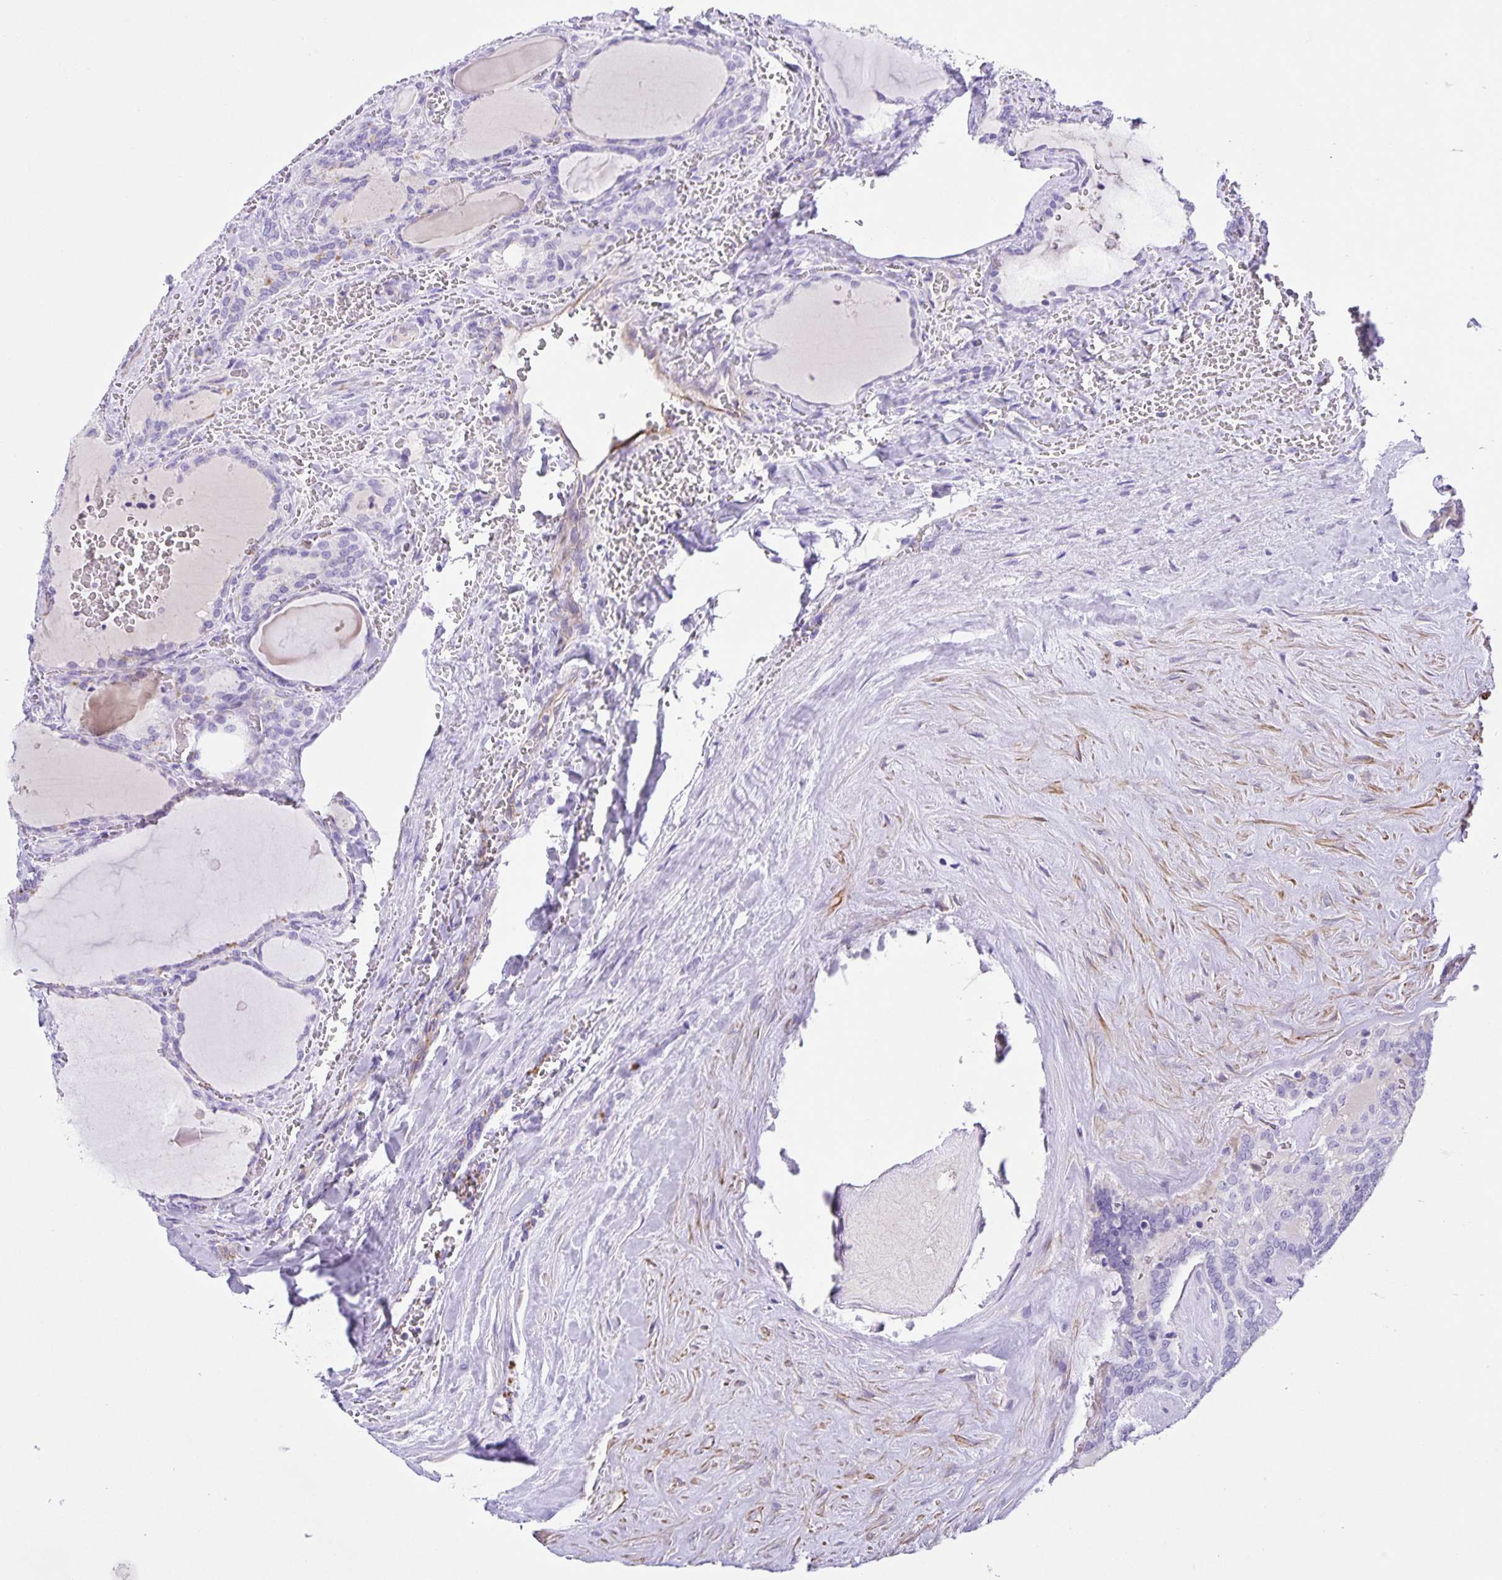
{"staining": {"intensity": "negative", "quantity": "none", "location": "none"}, "tissue": "thyroid cancer", "cell_type": "Tumor cells", "image_type": "cancer", "snomed": [{"axis": "morphology", "description": "Papillary adenocarcinoma, NOS"}, {"axis": "topography", "description": "Thyroid gland"}], "caption": "Tumor cells are negative for protein expression in human thyroid papillary adenocarcinoma. (Brightfield microscopy of DAB IHC at high magnification).", "gene": "UBQLN3", "patient": {"sex": "female", "age": 21}}